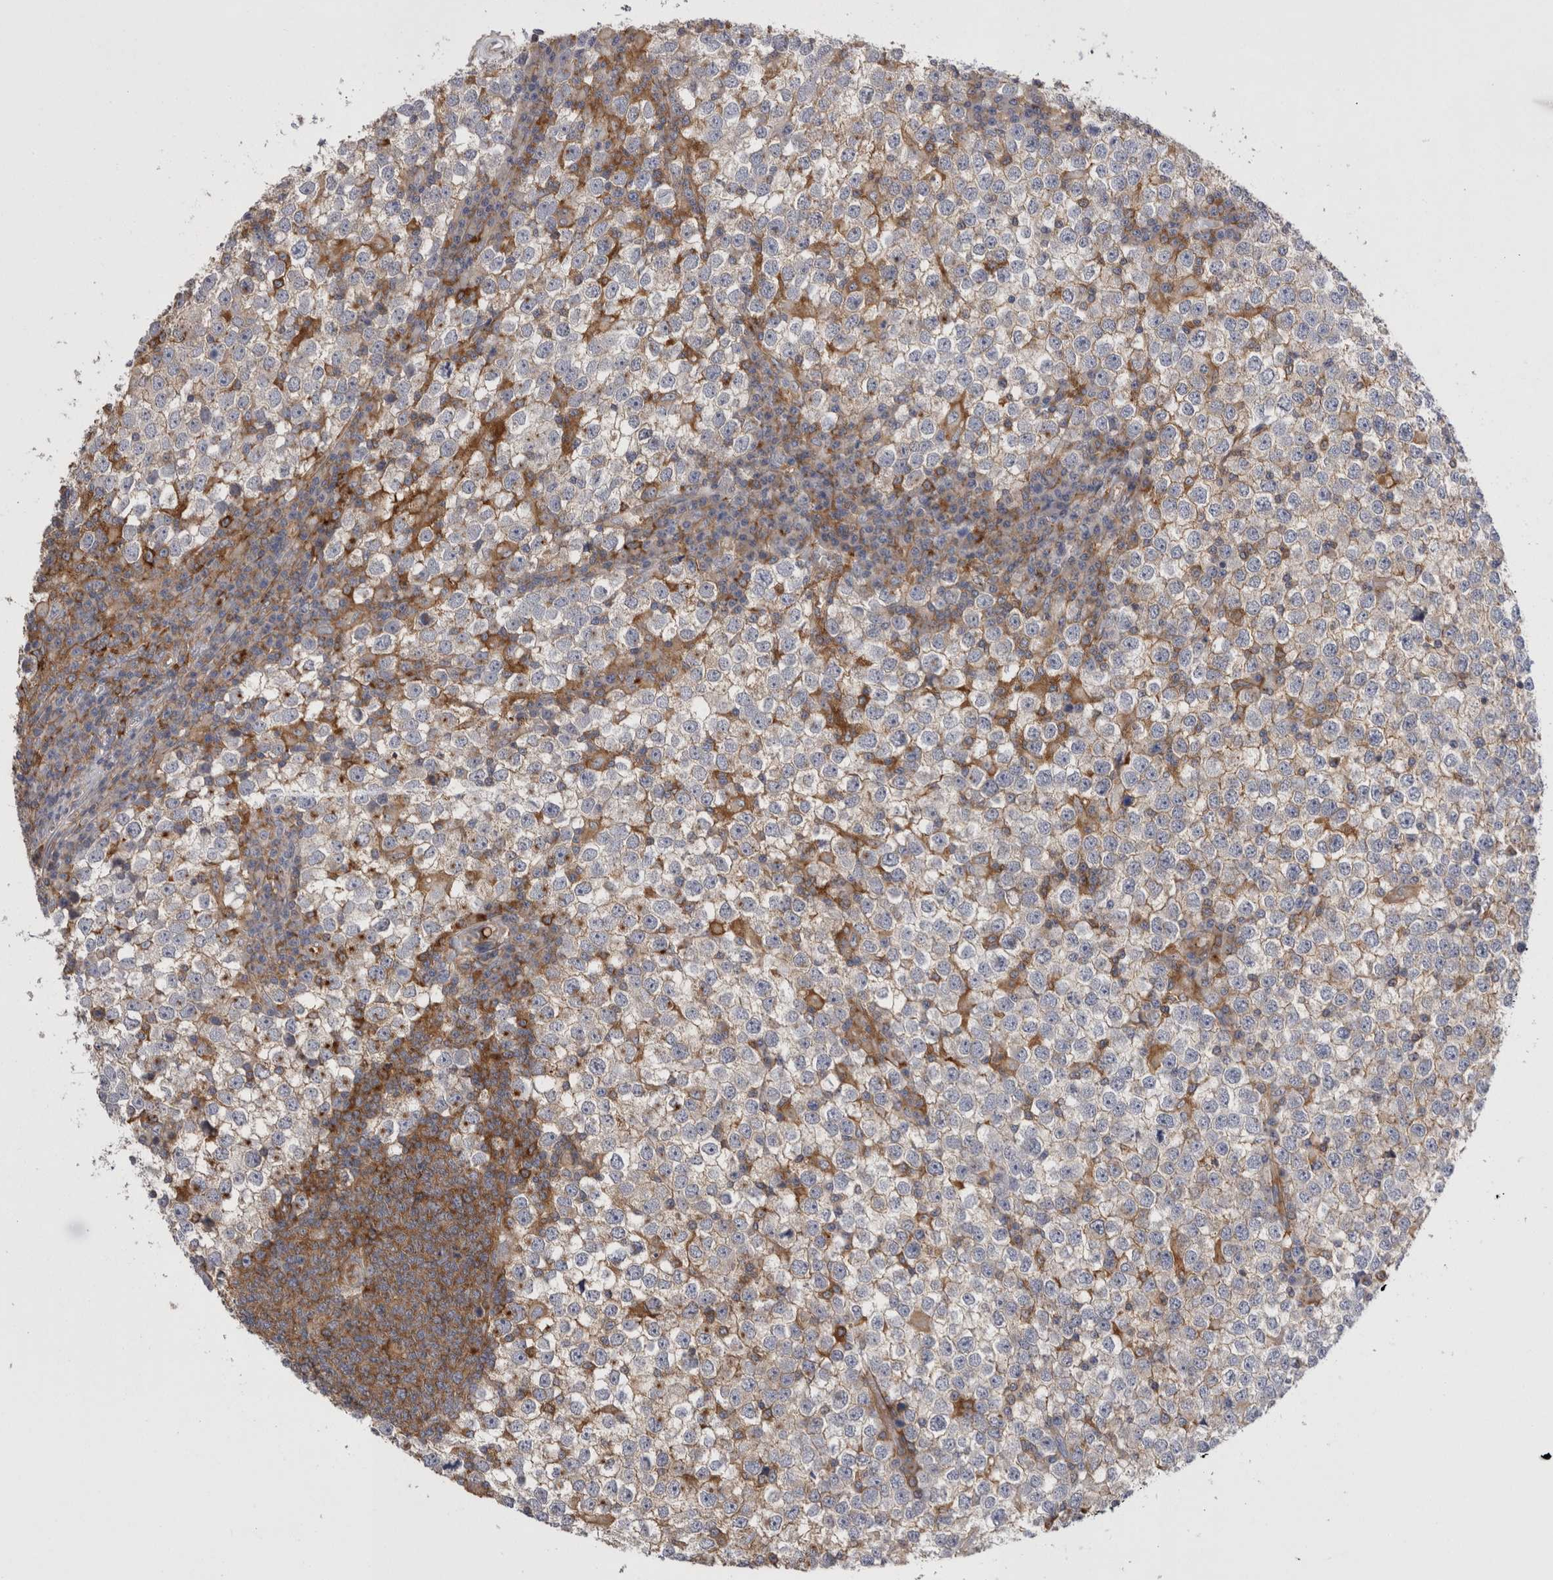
{"staining": {"intensity": "weak", "quantity": "<25%", "location": "cytoplasmic/membranous"}, "tissue": "testis cancer", "cell_type": "Tumor cells", "image_type": "cancer", "snomed": [{"axis": "morphology", "description": "Seminoma, NOS"}, {"axis": "topography", "description": "Testis"}], "caption": "High power microscopy image of an IHC histopathology image of testis seminoma, revealing no significant expression in tumor cells.", "gene": "RAB11FIP1", "patient": {"sex": "male", "age": 65}}